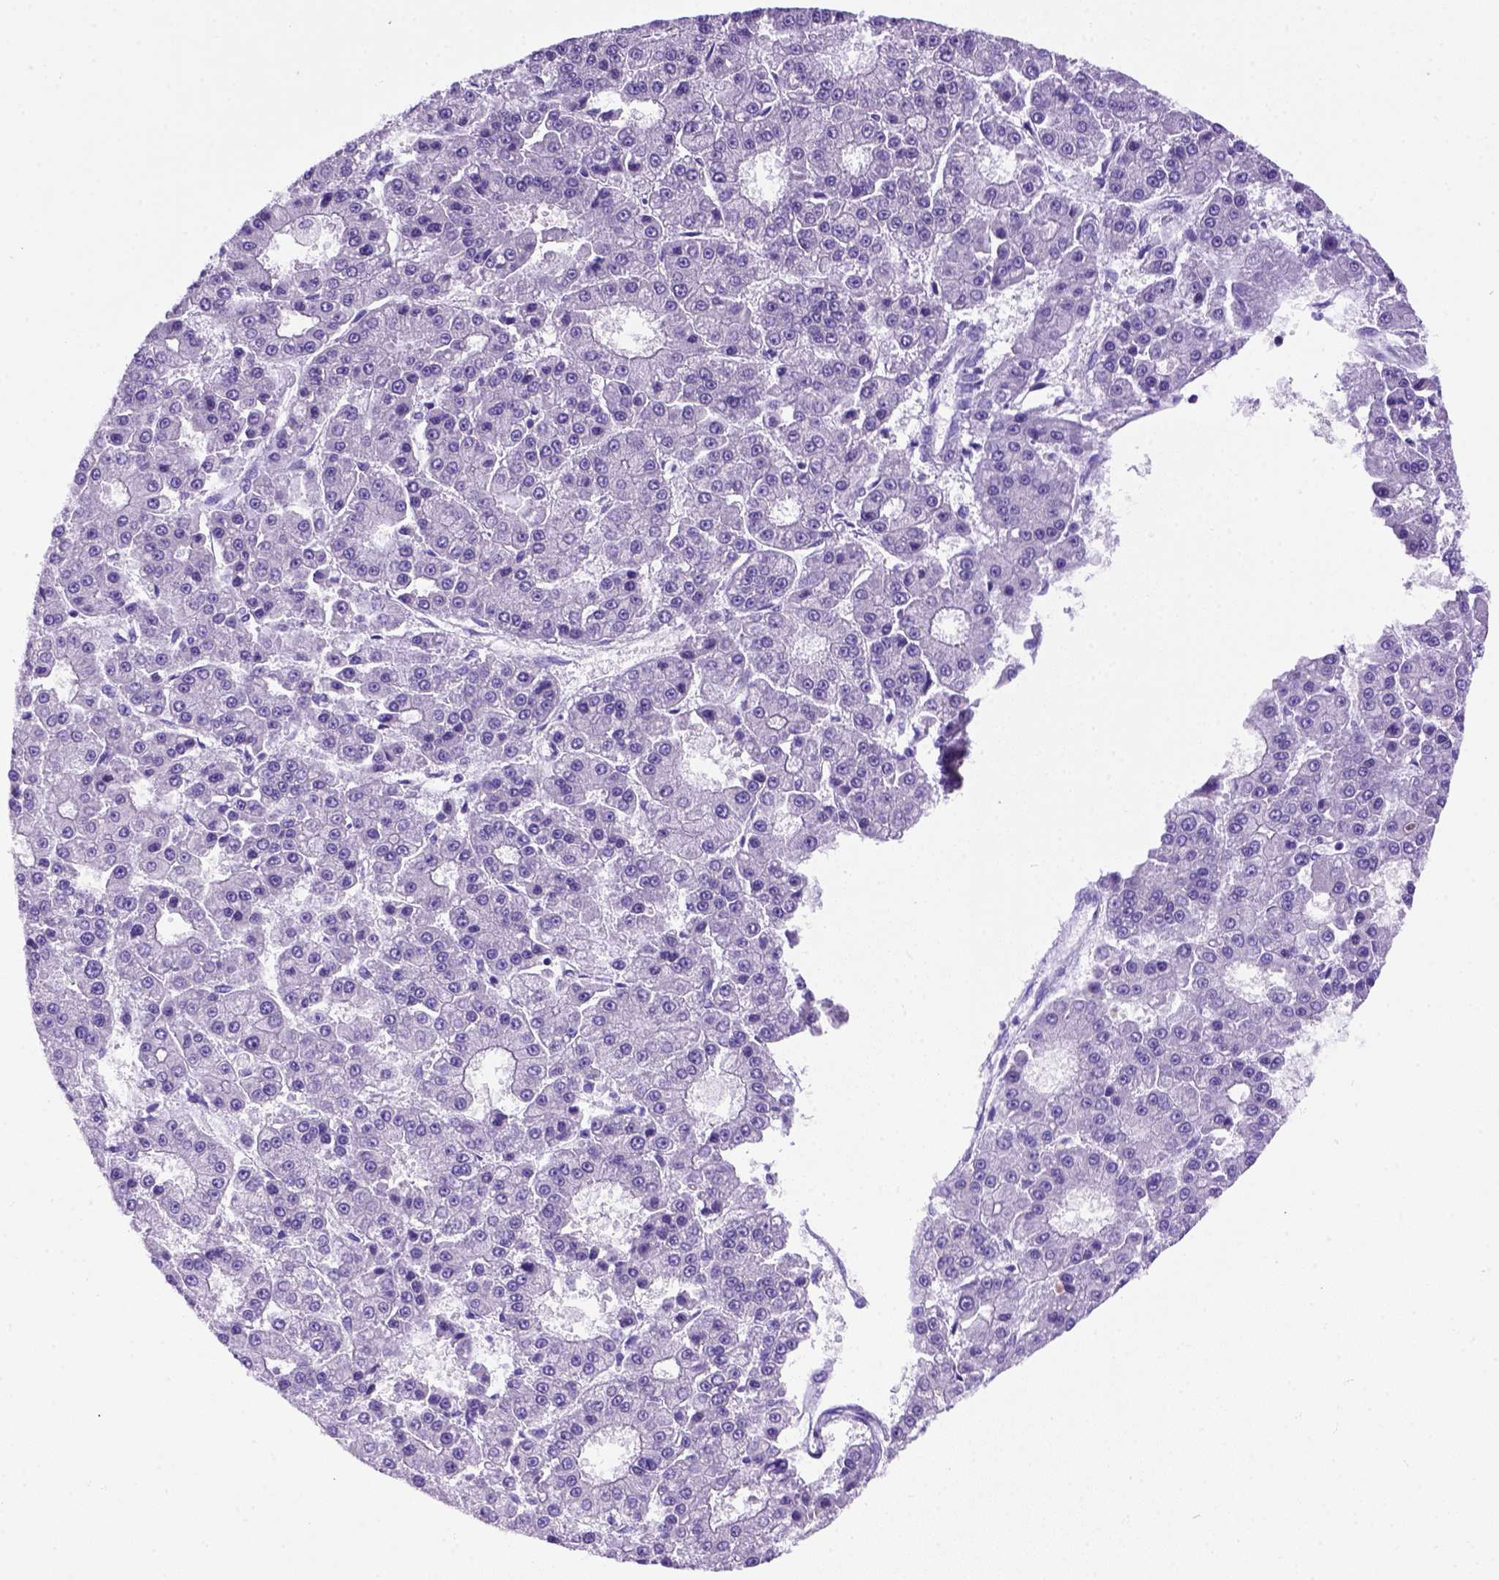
{"staining": {"intensity": "negative", "quantity": "none", "location": "none"}, "tissue": "liver cancer", "cell_type": "Tumor cells", "image_type": "cancer", "snomed": [{"axis": "morphology", "description": "Carcinoma, Hepatocellular, NOS"}, {"axis": "topography", "description": "Liver"}], "caption": "A photomicrograph of human liver hepatocellular carcinoma is negative for staining in tumor cells.", "gene": "FOXI1", "patient": {"sex": "male", "age": 70}}